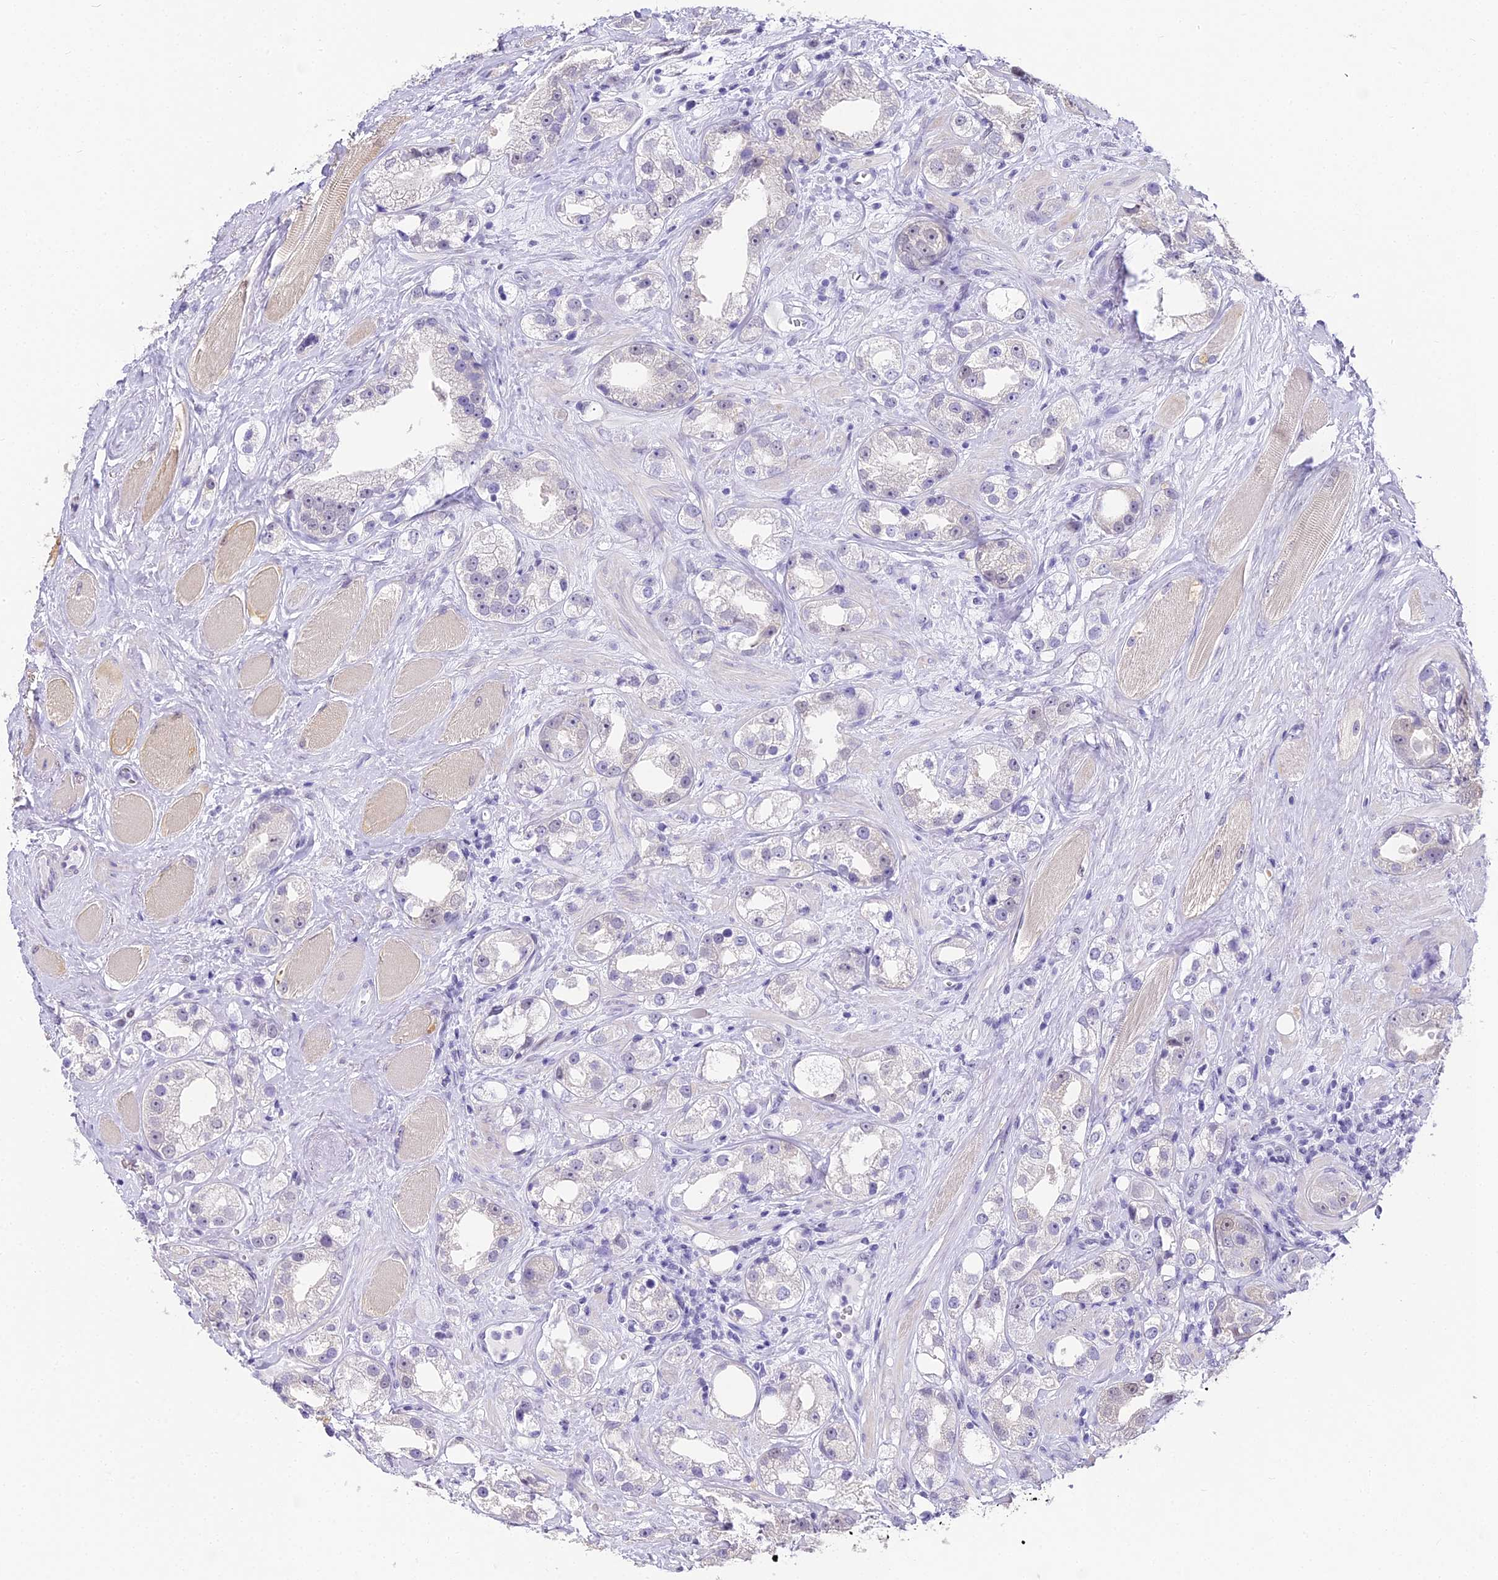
{"staining": {"intensity": "negative", "quantity": "none", "location": "none"}, "tissue": "prostate cancer", "cell_type": "Tumor cells", "image_type": "cancer", "snomed": [{"axis": "morphology", "description": "Adenocarcinoma, NOS"}, {"axis": "topography", "description": "Prostate"}], "caption": "There is no significant staining in tumor cells of prostate cancer.", "gene": "ABHD14A-ACY1", "patient": {"sex": "male", "age": 79}}